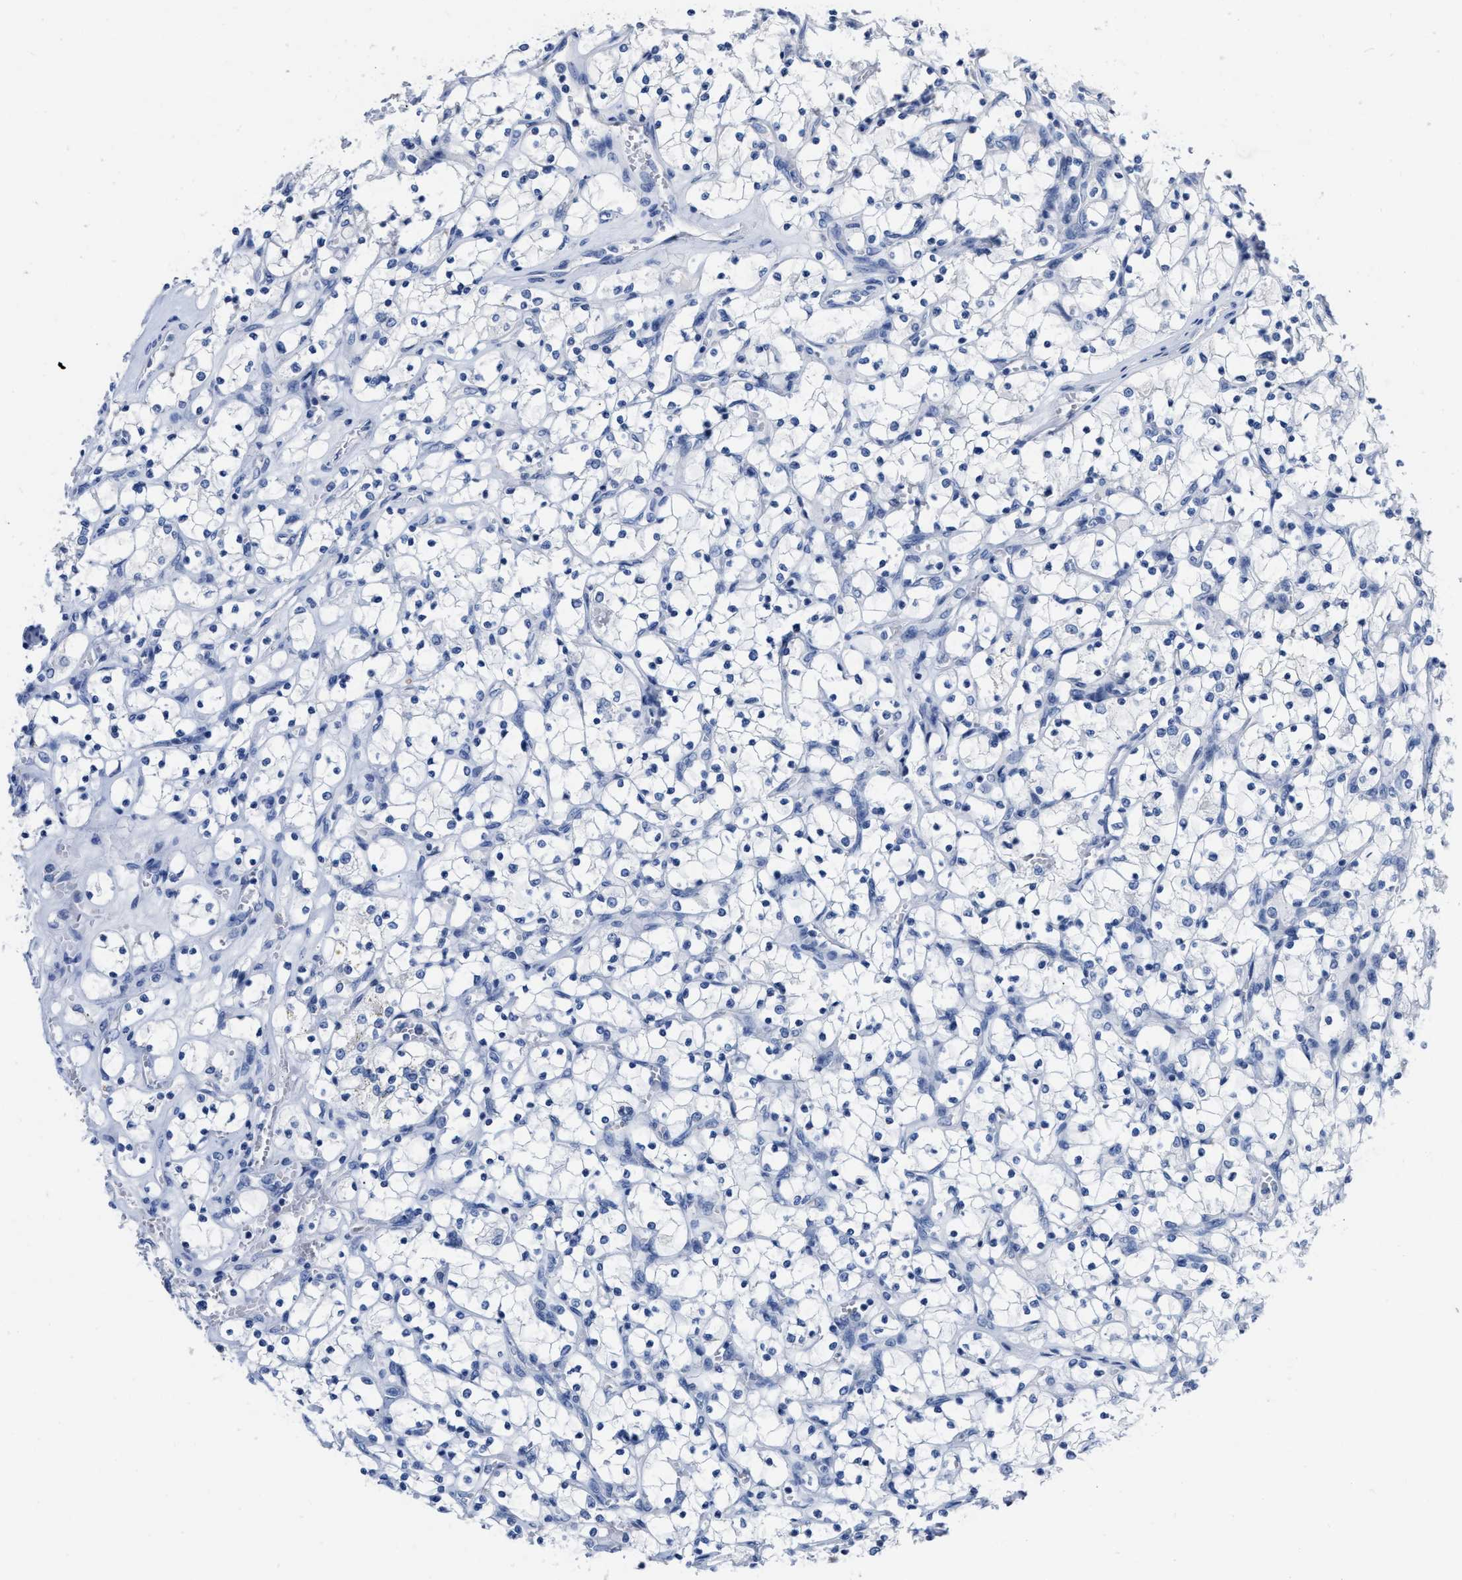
{"staining": {"intensity": "negative", "quantity": "none", "location": "none"}, "tissue": "renal cancer", "cell_type": "Tumor cells", "image_type": "cancer", "snomed": [{"axis": "morphology", "description": "Adenocarcinoma, NOS"}, {"axis": "topography", "description": "Kidney"}], "caption": "Immunohistochemistry (IHC) histopathology image of neoplastic tissue: renal cancer (adenocarcinoma) stained with DAB demonstrates no significant protein positivity in tumor cells.", "gene": "CEACAM5", "patient": {"sex": "female", "age": 69}}